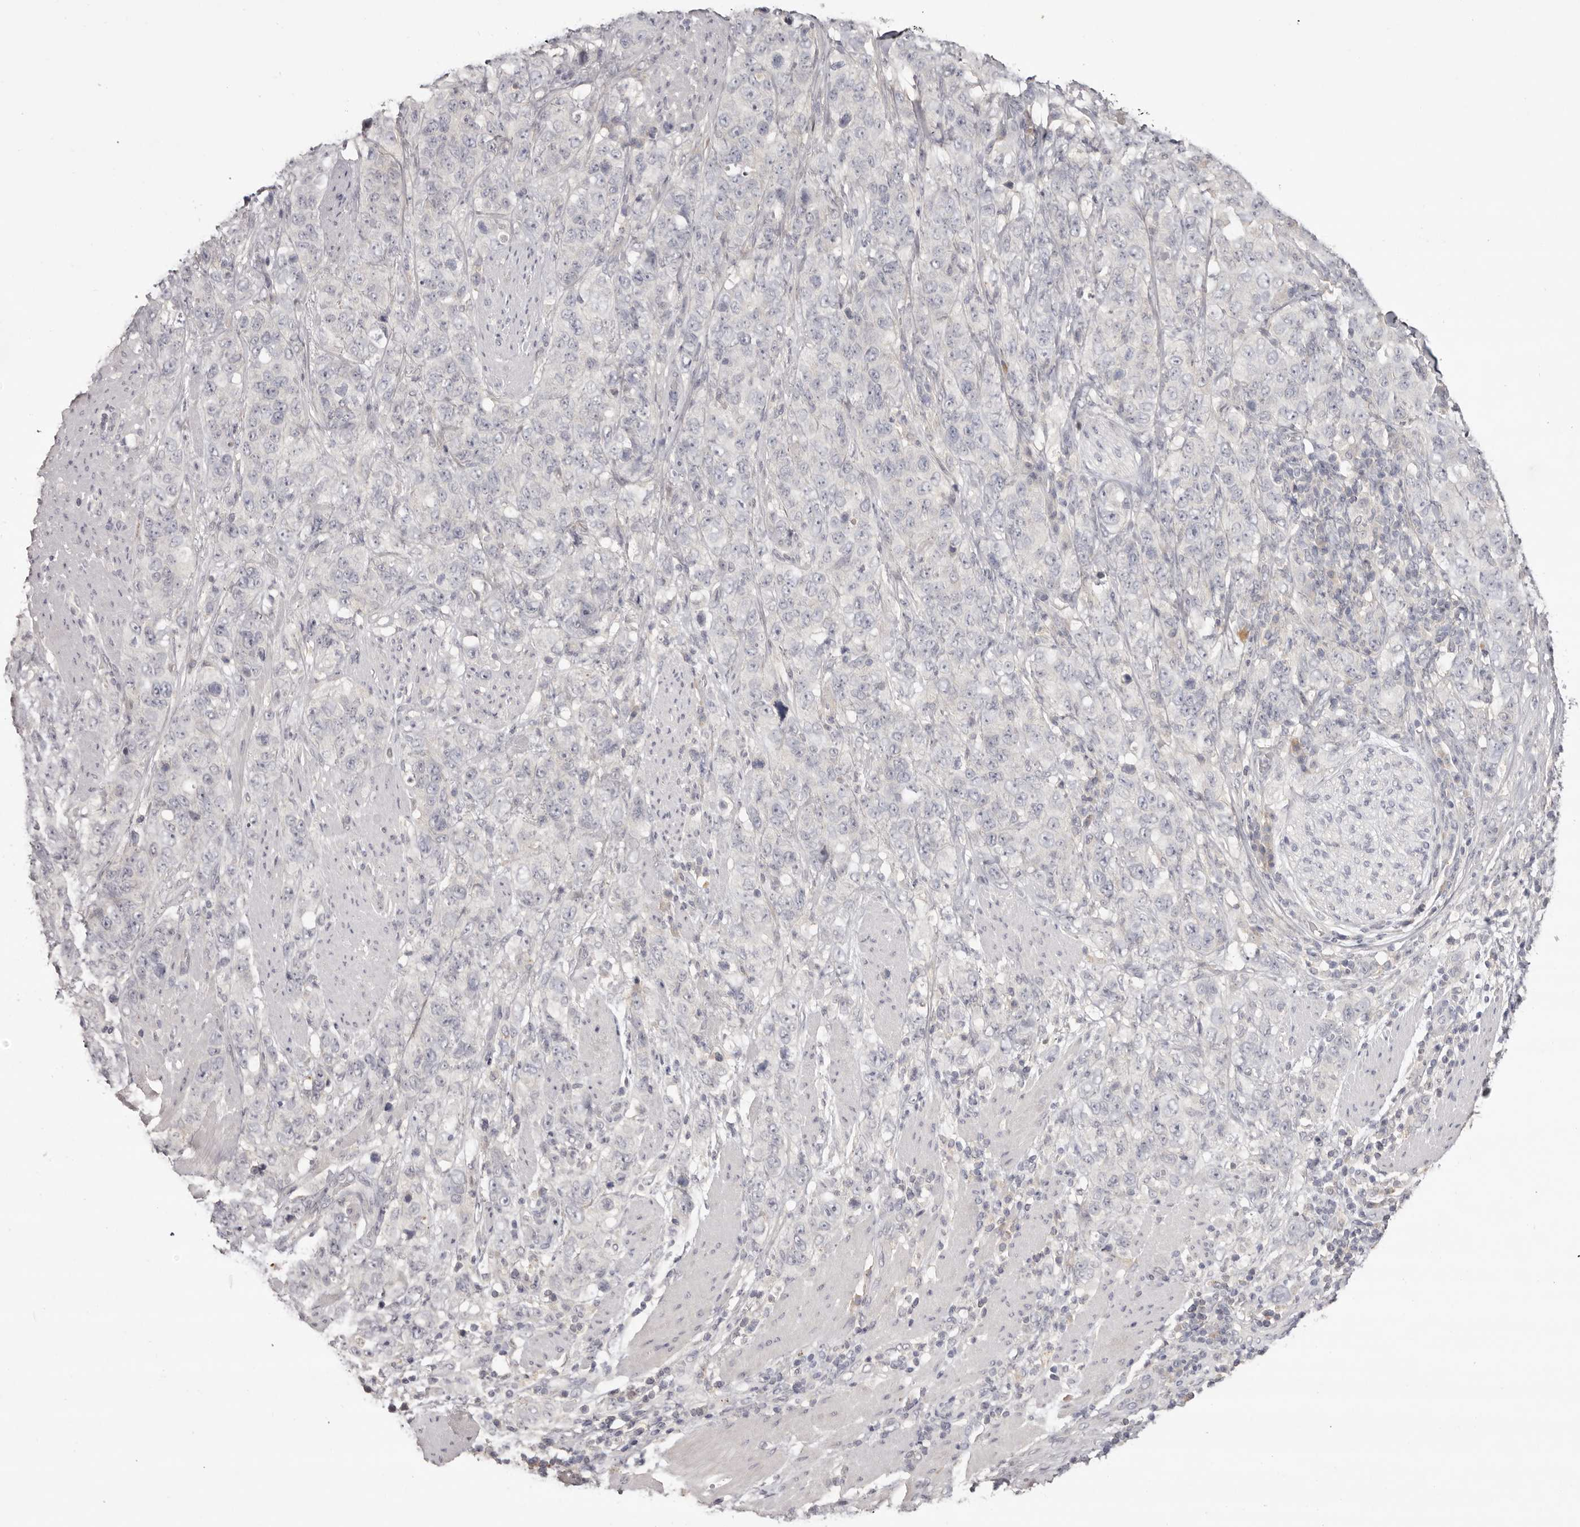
{"staining": {"intensity": "negative", "quantity": "none", "location": "none"}, "tissue": "stomach cancer", "cell_type": "Tumor cells", "image_type": "cancer", "snomed": [{"axis": "morphology", "description": "Adenocarcinoma, NOS"}, {"axis": "topography", "description": "Stomach"}], "caption": "Tumor cells show no significant positivity in adenocarcinoma (stomach).", "gene": "SCUBE2", "patient": {"sex": "male", "age": 48}}